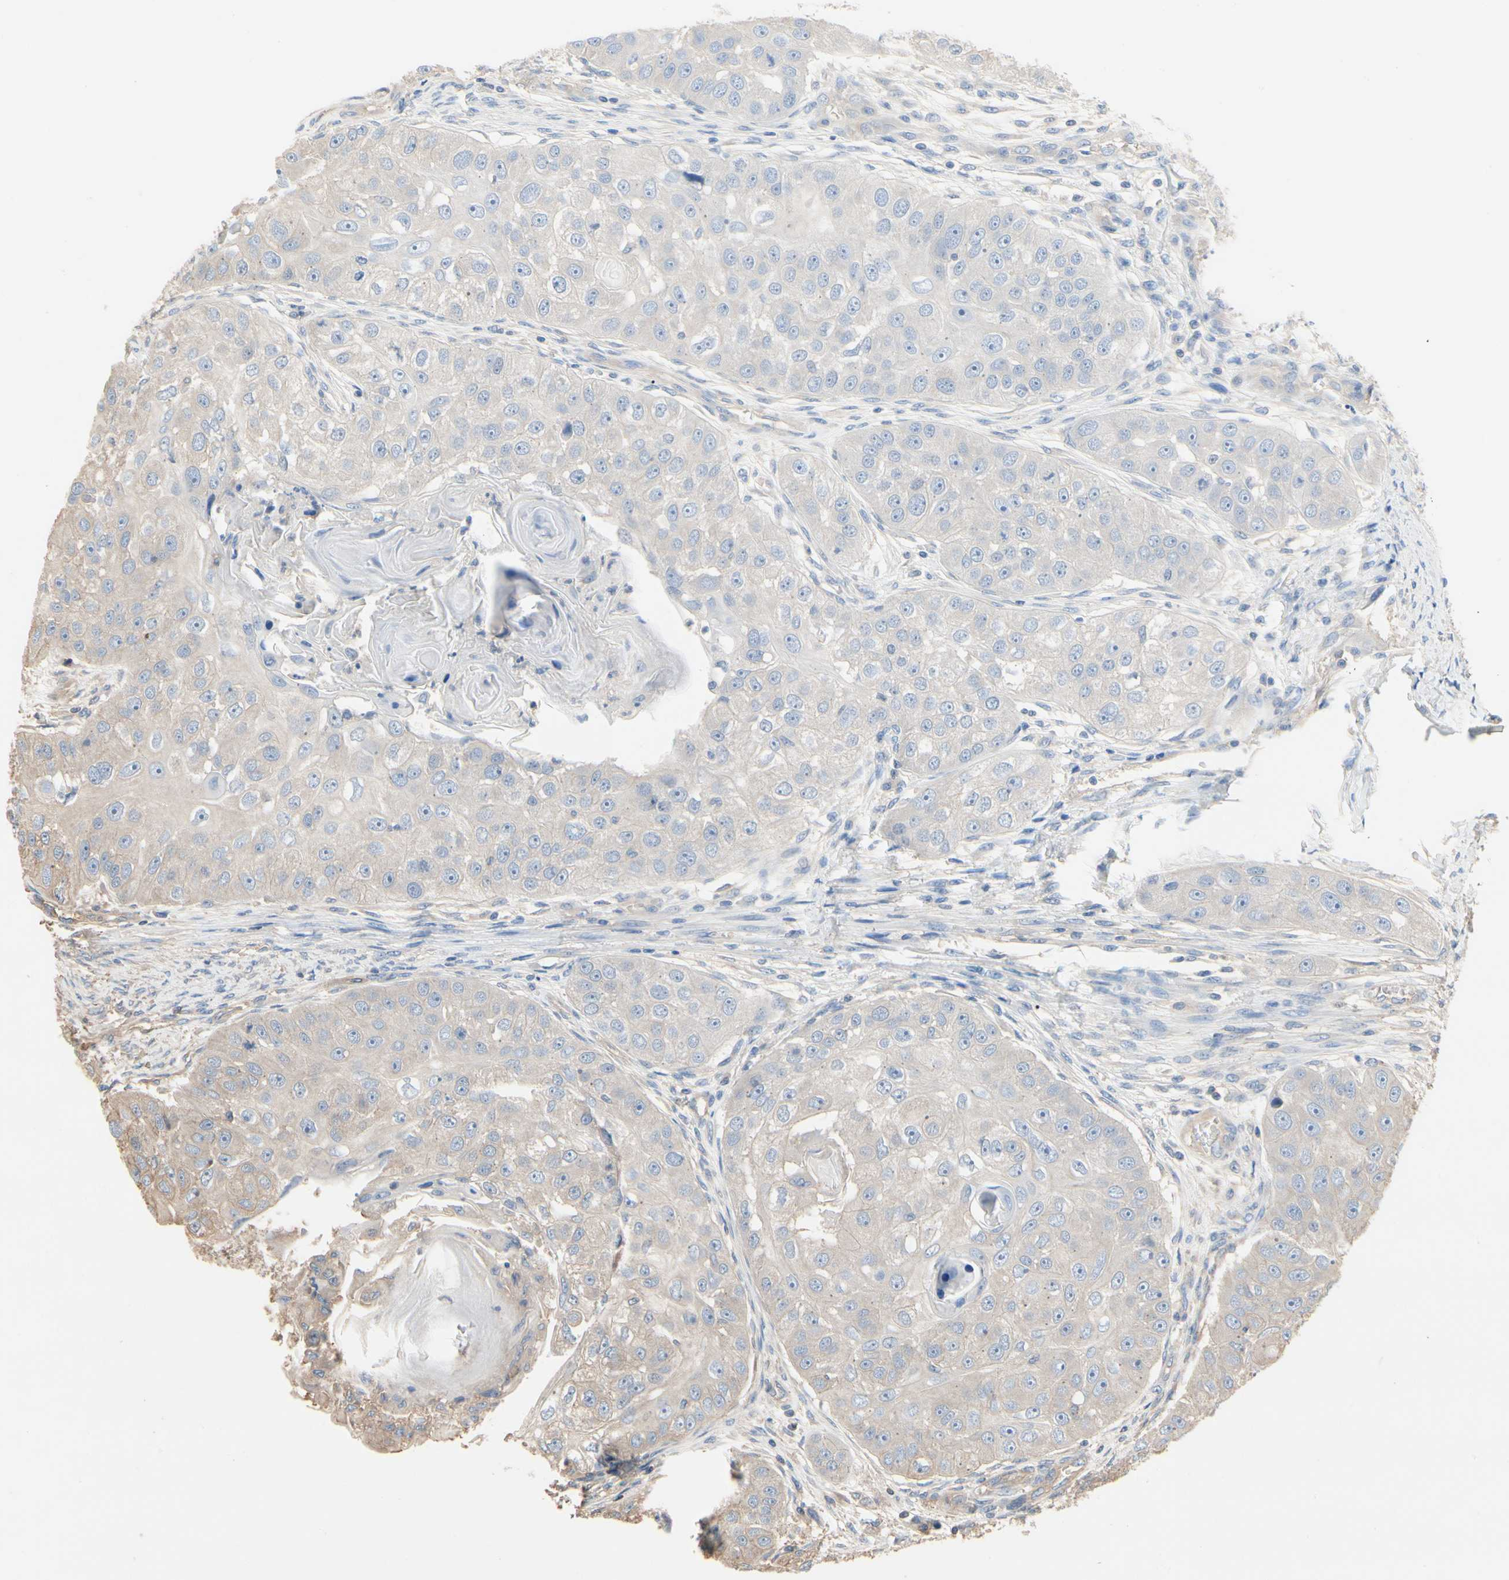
{"staining": {"intensity": "weak", "quantity": "25%-75%", "location": "cytoplasmic/membranous"}, "tissue": "head and neck cancer", "cell_type": "Tumor cells", "image_type": "cancer", "snomed": [{"axis": "morphology", "description": "Normal tissue, NOS"}, {"axis": "morphology", "description": "Squamous cell carcinoma, NOS"}, {"axis": "topography", "description": "Skeletal muscle"}, {"axis": "topography", "description": "Head-Neck"}], "caption": "Protein staining by immunohistochemistry reveals weak cytoplasmic/membranous staining in approximately 25%-75% of tumor cells in head and neck cancer.", "gene": "PDZK1", "patient": {"sex": "male", "age": 51}}